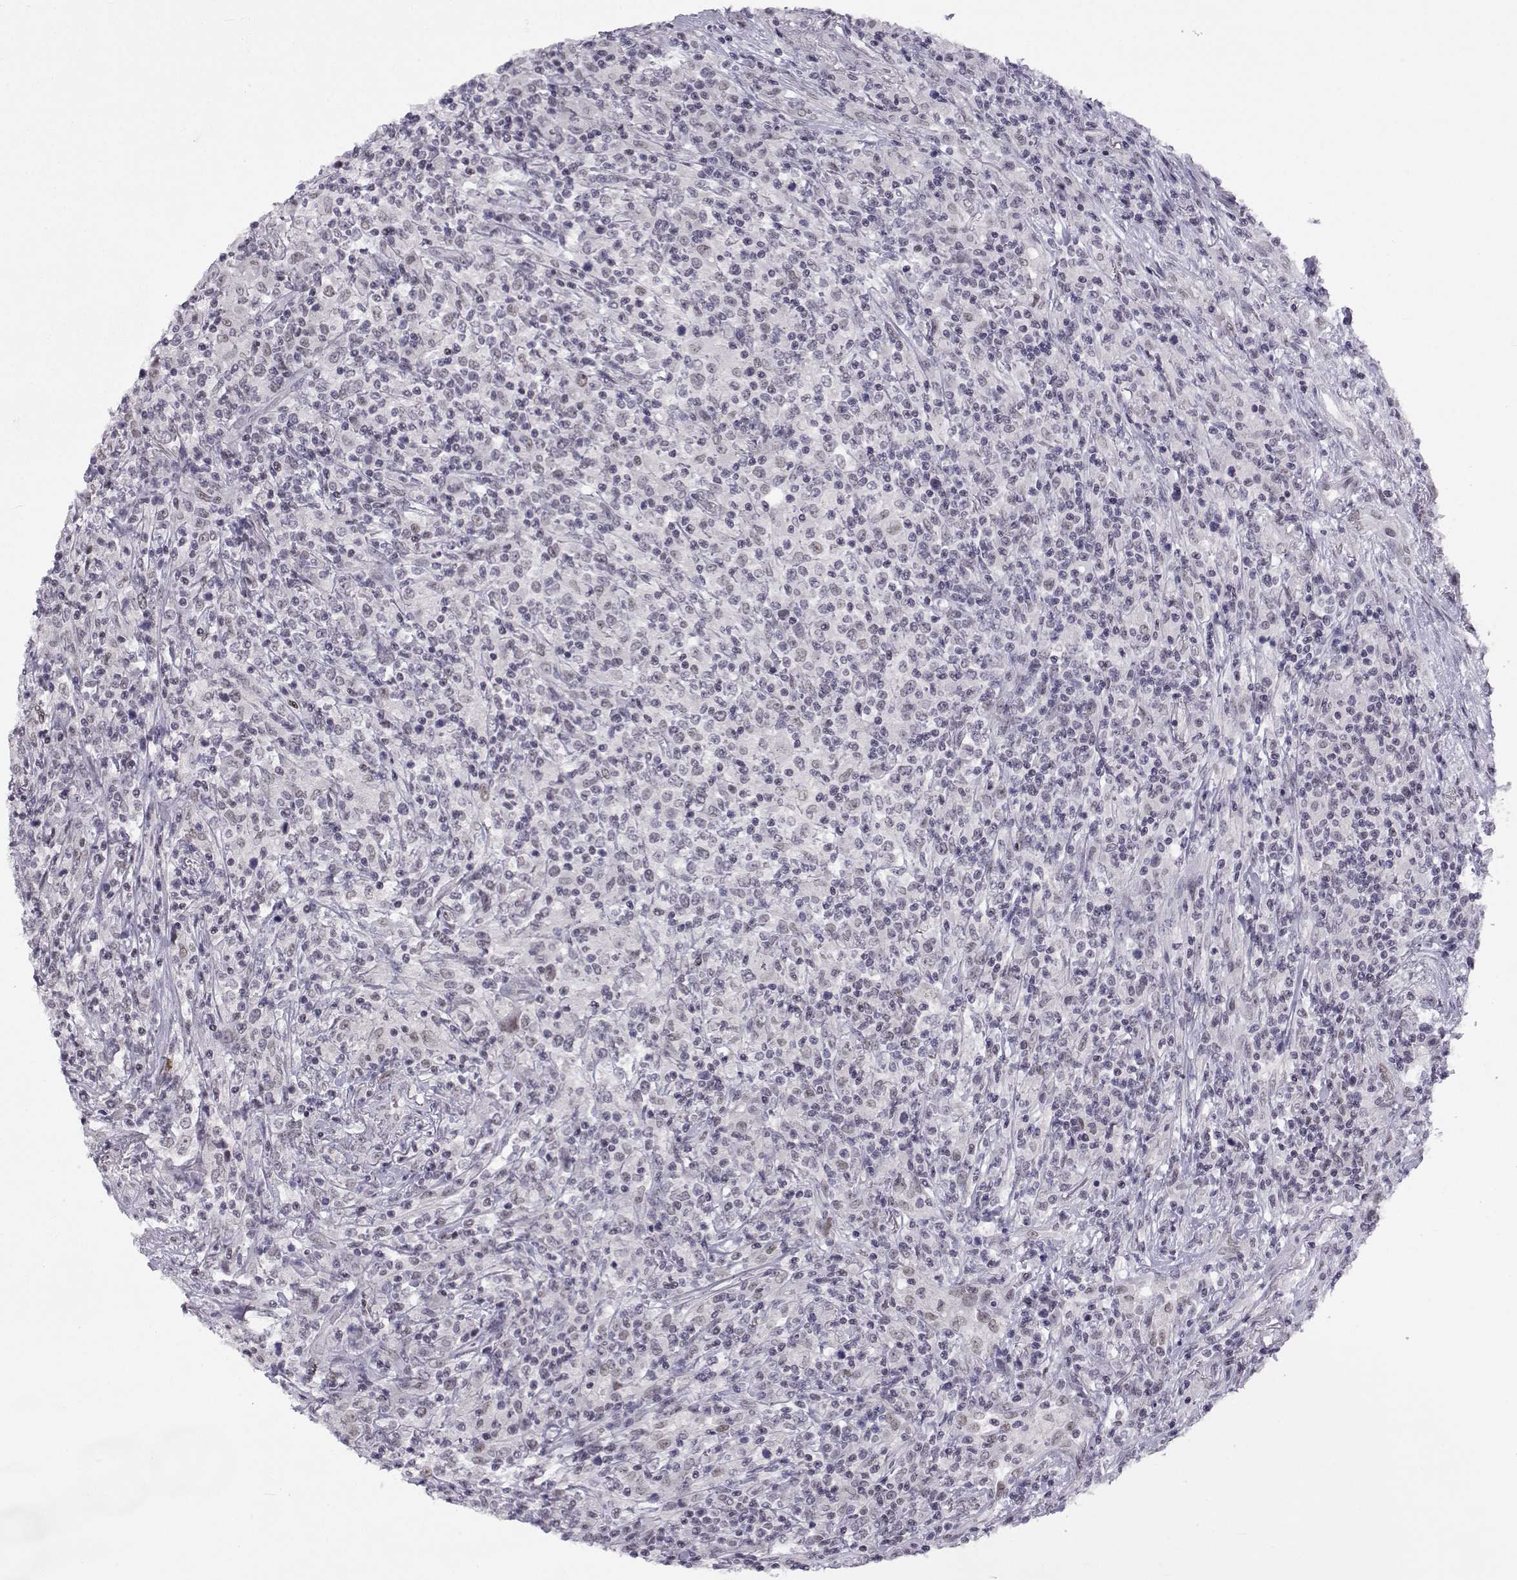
{"staining": {"intensity": "negative", "quantity": "none", "location": "none"}, "tissue": "lymphoma", "cell_type": "Tumor cells", "image_type": "cancer", "snomed": [{"axis": "morphology", "description": "Malignant lymphoma, non-Hodgkin's type, High grade"}, {"axis": "topography", "description": "Lung"}], "caption": "Immunohistochemical staining of human high-grade malignant lymphoma, non-Hodgkin's type exhibits no significant expression in tumor cells.", "gene": "MED26", "patient": {"sex": "male", "age": 79}}